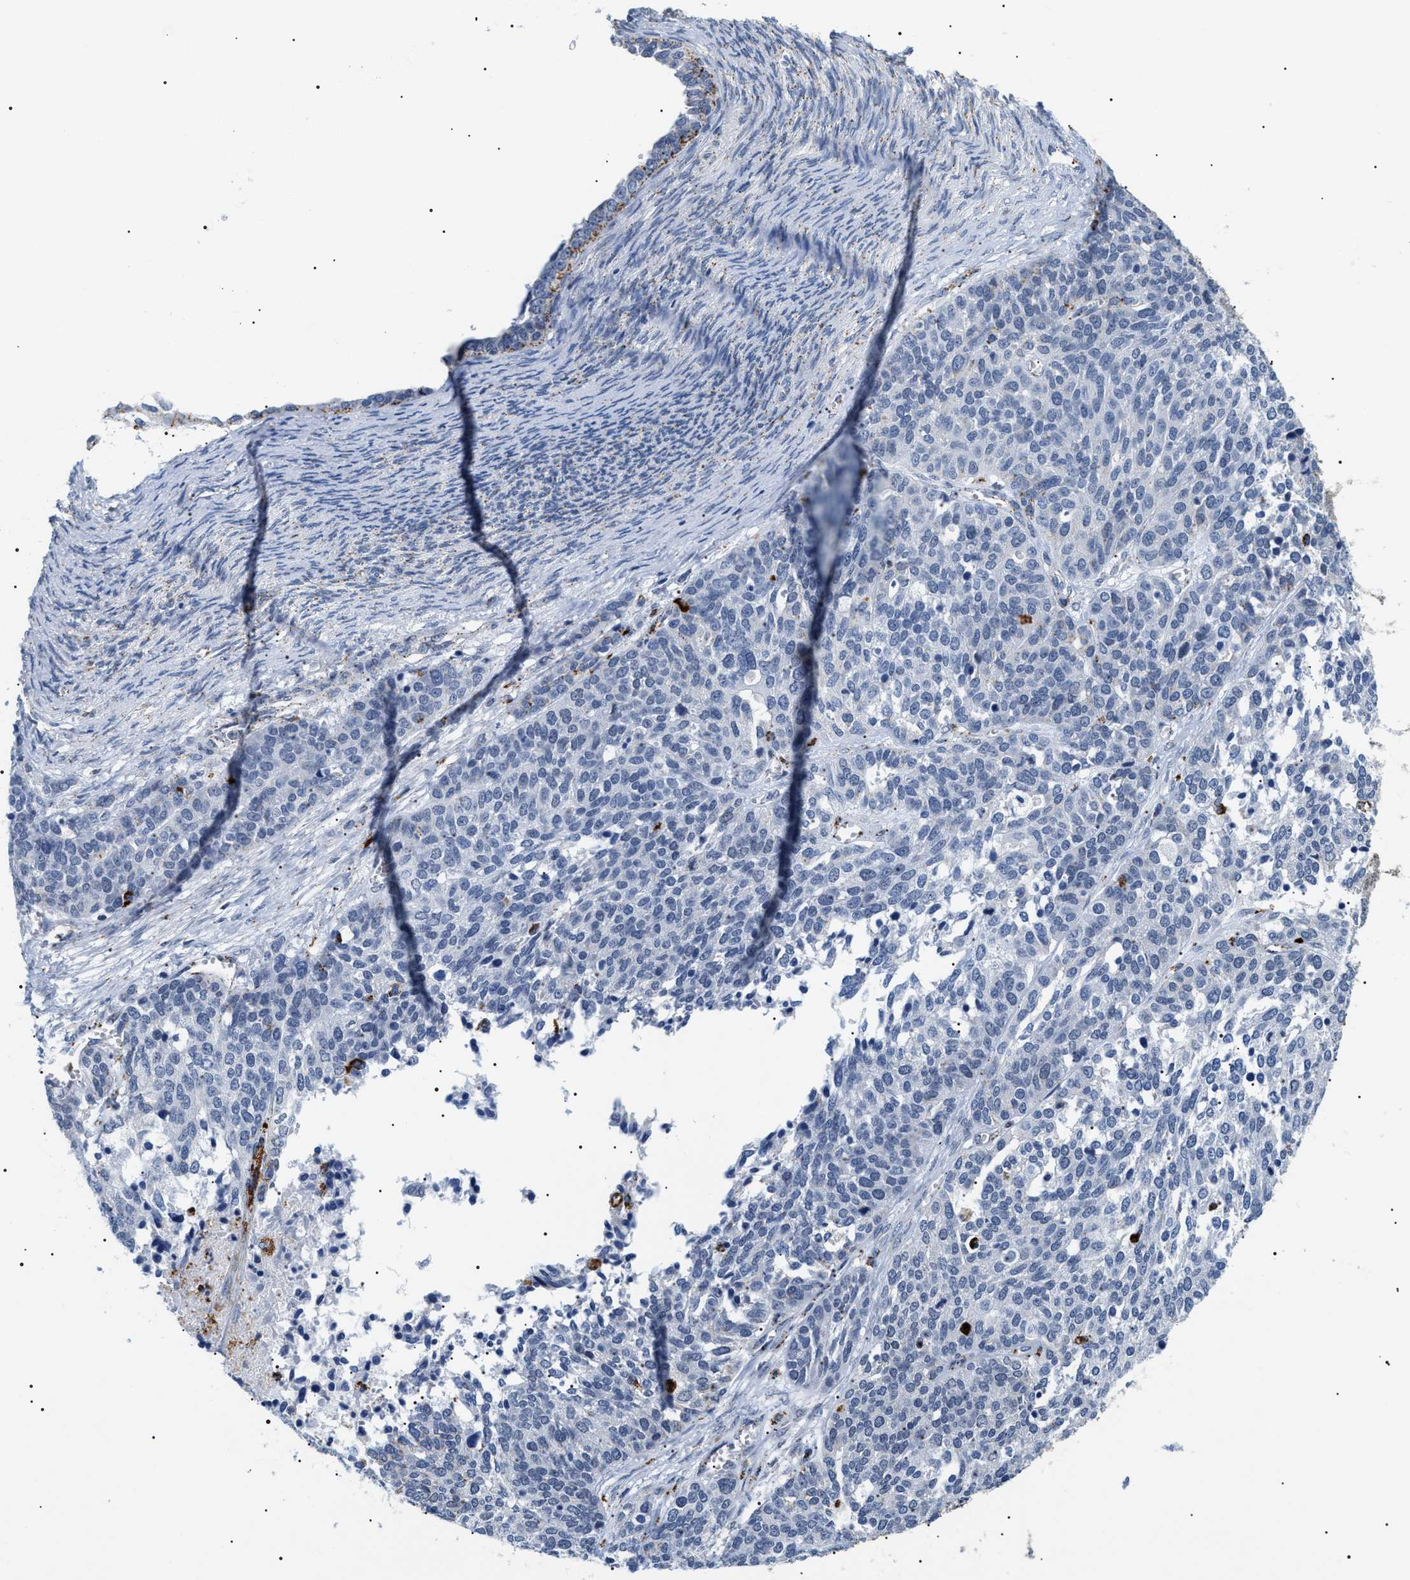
{"staining": {"intensity": "negative", "quantity": "none", "location": "none"}, "tissue": "ovarian cancer", "cell_type": "Tumor cells", "image_type": "cancer", "snomed": [{"axis": "morphology", "description": "Cystadenocarcinoma, serous, NOS"}, {"axis": "topography", "description": "Ovary"}], "caption": "Immunohistochemistry micrograph of neoplastic tissue: human ovarian cancer (serous cystadenocarcinoma) stained with DAB exhibits no significant protein staining in tumor cells. The staining is performed using DAB (3,3'-diaminobenzidine) brown chromogen with nuclei counter-stained in using hematoxylin.", "gene": "HSD17B11", "patient": {"sex": "female", "age": 44}}